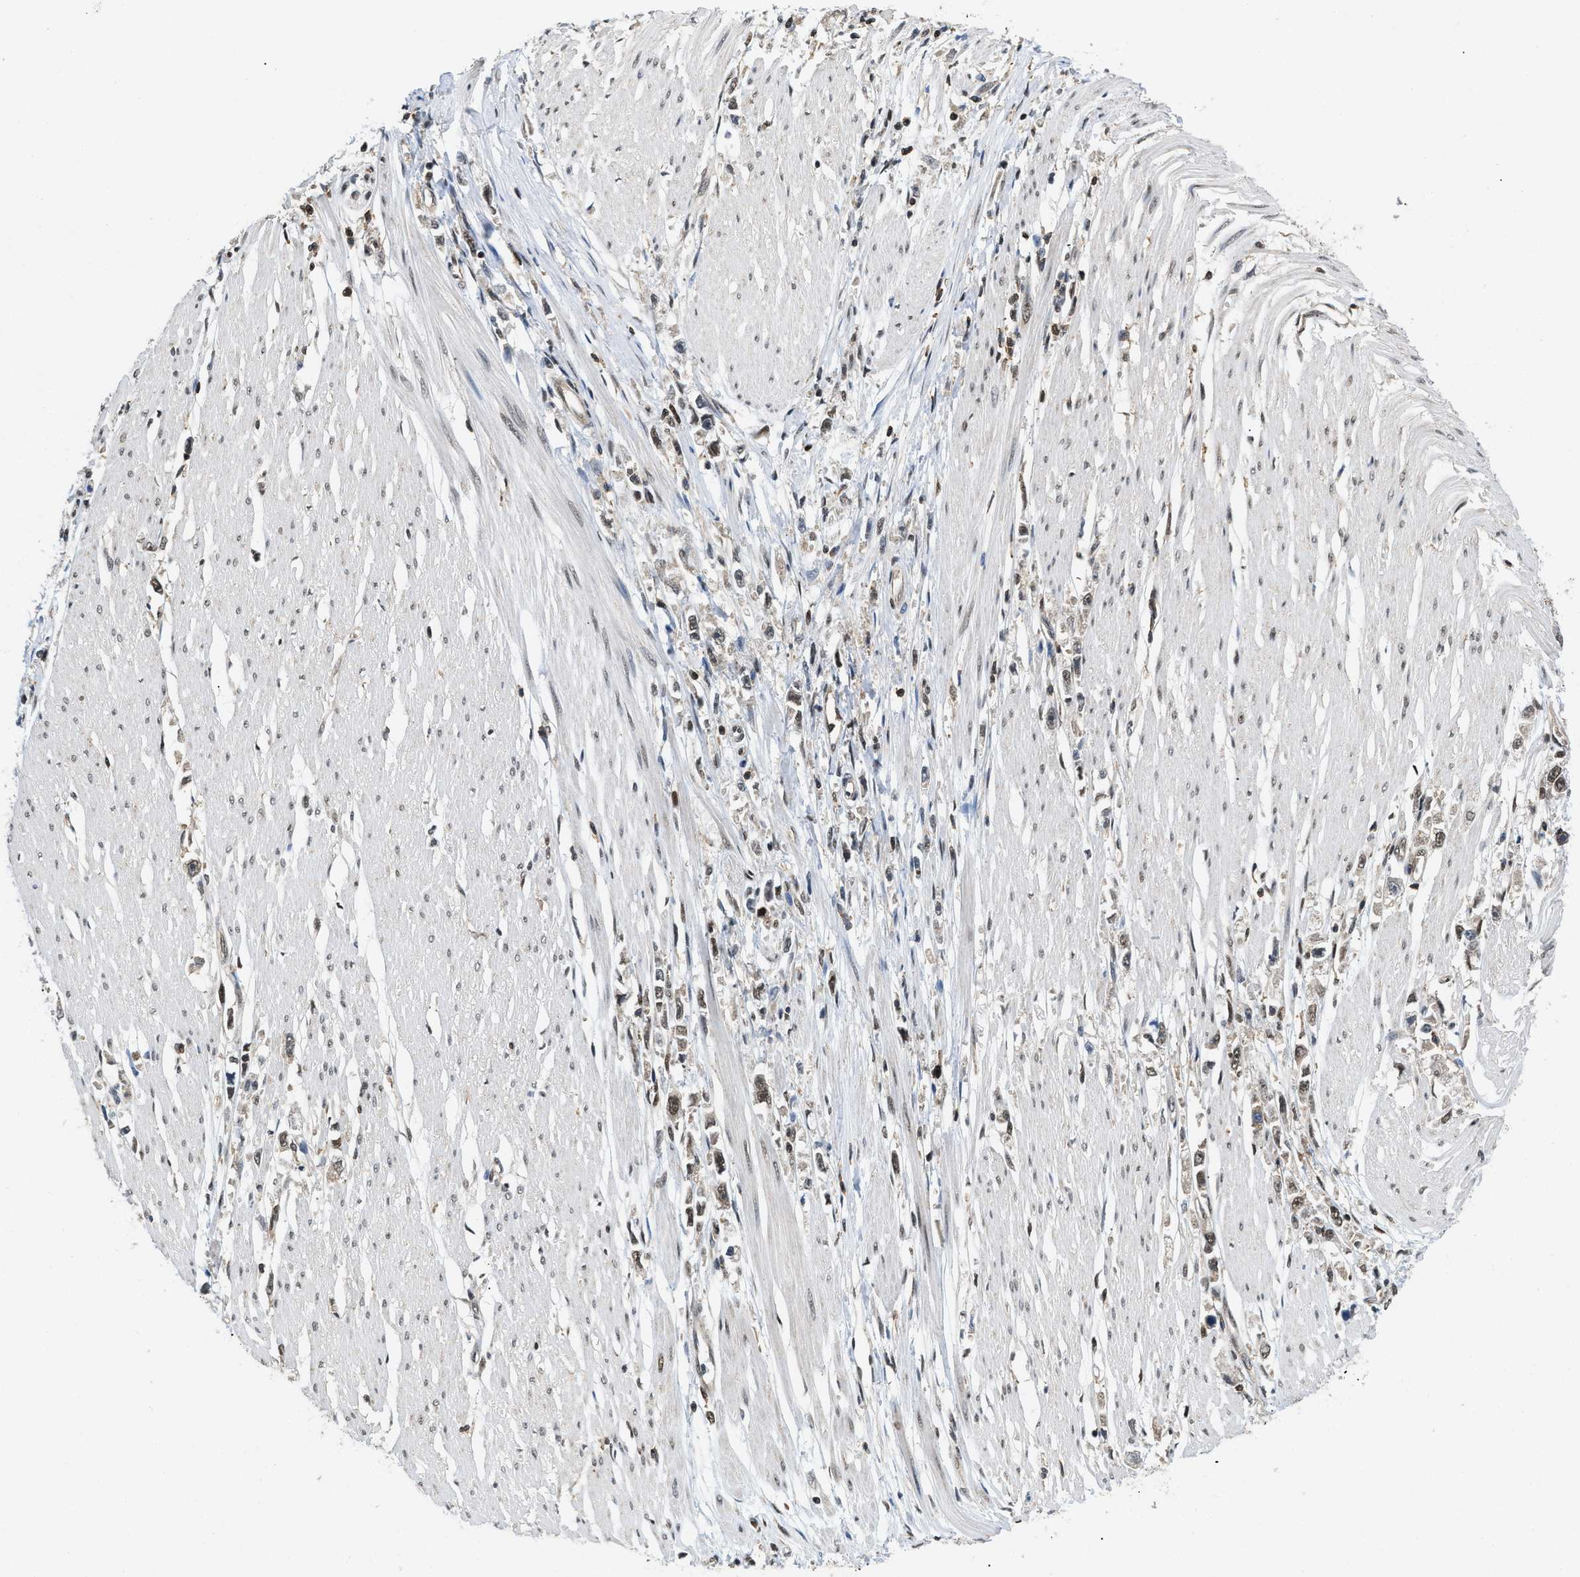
{"staining": {"intensity": "weak", "quantity": "25%-75%", "location": "nuclear"}, "tissue": "stomach cancer", "cell_type": "Tumor cells", "image_type": "cancer", "snomed": [{"axis": "morphology", "description": "Adenocarcinoma, NOS"}, {"axis": "topography", "description": "Stomach"}], "caption": "Immunohistochemistry of stomach cancer (adenocarcinoma) demonstrates low levels of weak nuclear expression in approximately 25%-75% of tumor cells.", "gene": "ATF7IP", "patient": {"sex": "female", "age": 59}}